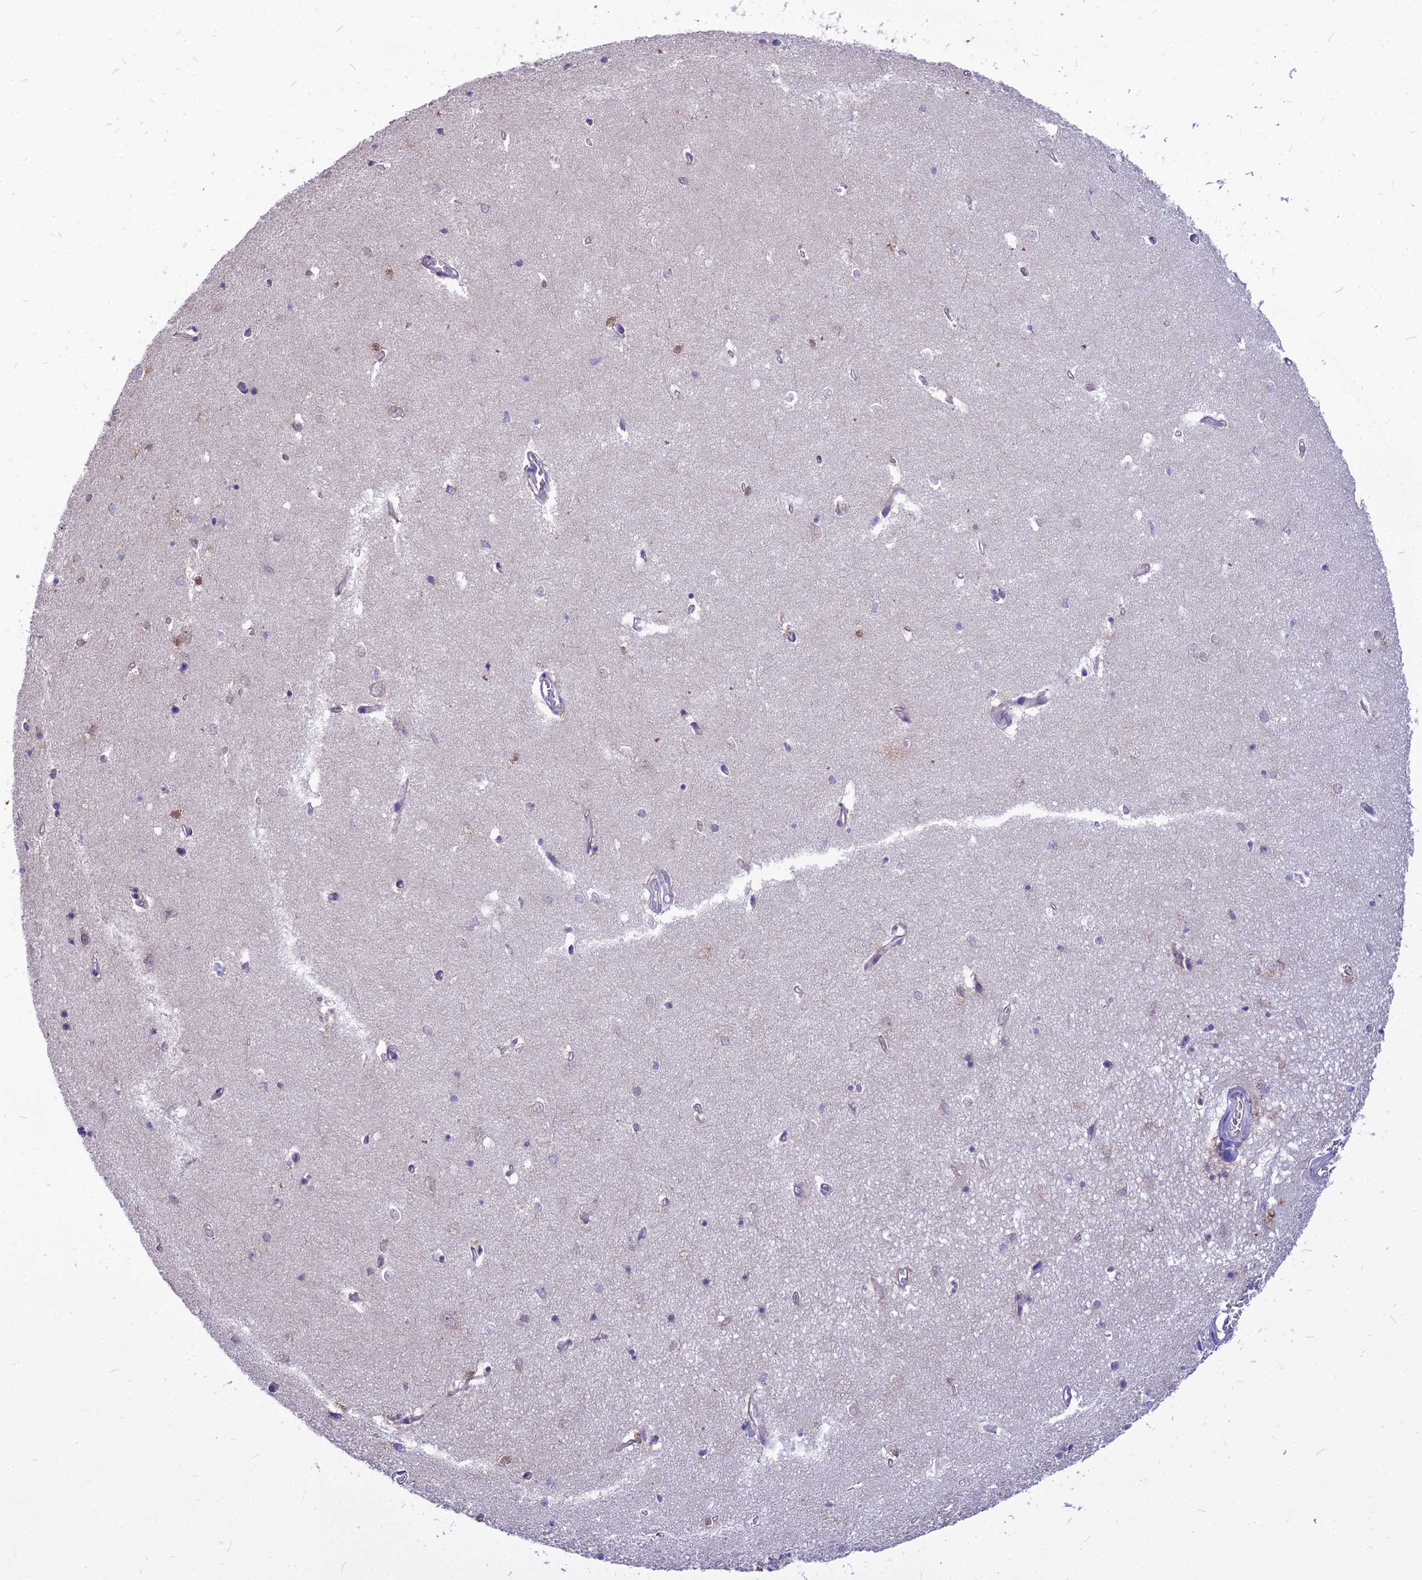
{"staining": {"intensity": "negative", "quantity": "none", "location": "none"}, "tissue": "hippocampus", "cell_type": "Glial cells", "image_type": "normal", "snomed": [{"axis": "morphology", "description": "Normal tissue, NOS"}, {"axis": "topography", "description": "Hippocampus"}], "caption": "DAB immunohistochemical staining of benign human hippocampus displays no significant staining in glial cells.", "gene": "PCED1B", "patient": {"sex": "female", "age": 64}}